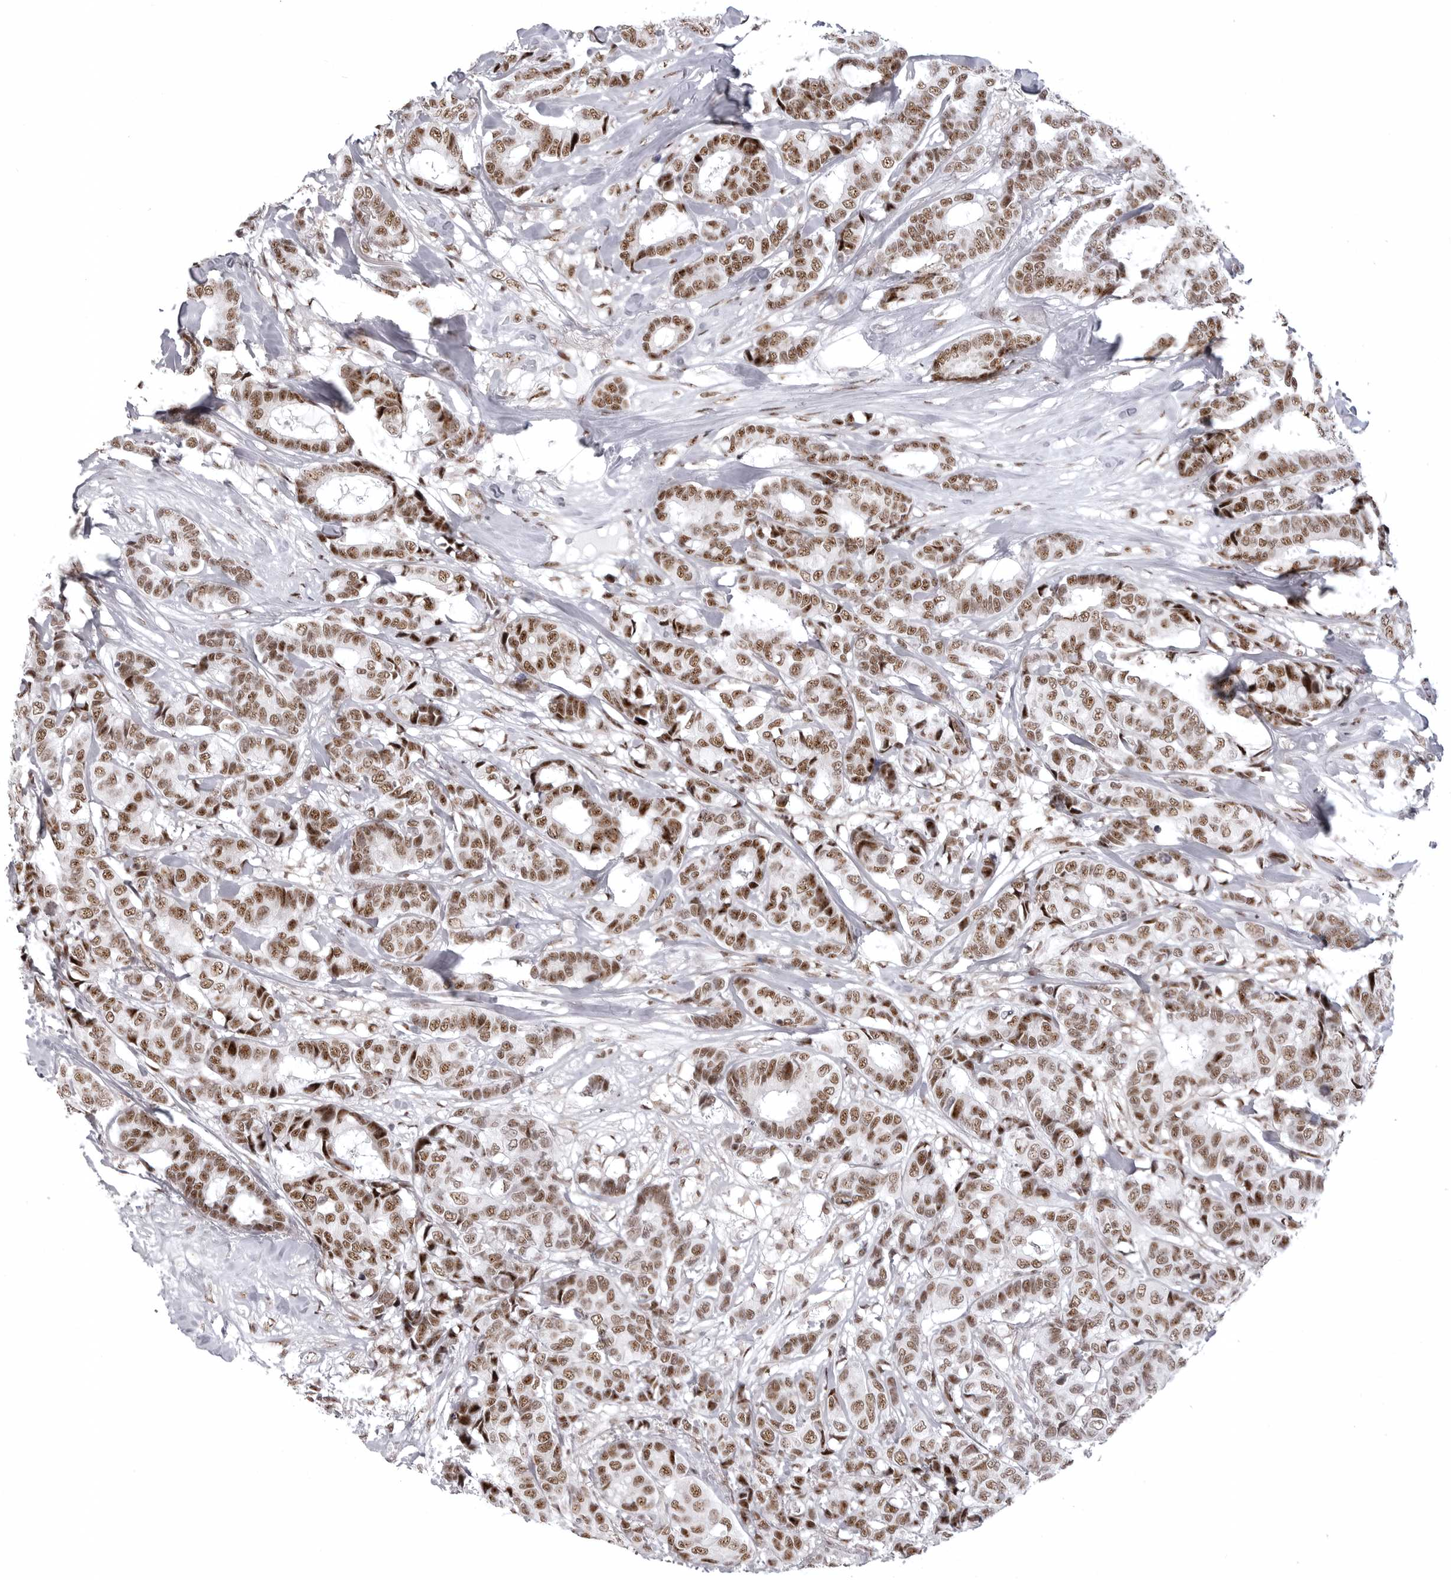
{"staining": {"intensity": "moderate", "quantity": ">75%", "location": "nuclear"}, "tissue": "breast cancer", "cell_type": "Tumor cells", "image_type": "cancer", "snomed": [{"axis": "morphology", "description": "Duct carcinoma"}, {"axis": "topography", "description": "Breast"}], "caption": "Protein staining reveals moderate nuclear expression in about >75% of tumor cells in infiltrating ductal carcinoma (breast).", "gene": "WRAP53", "patient": {"sex": "female", "age": 87}}